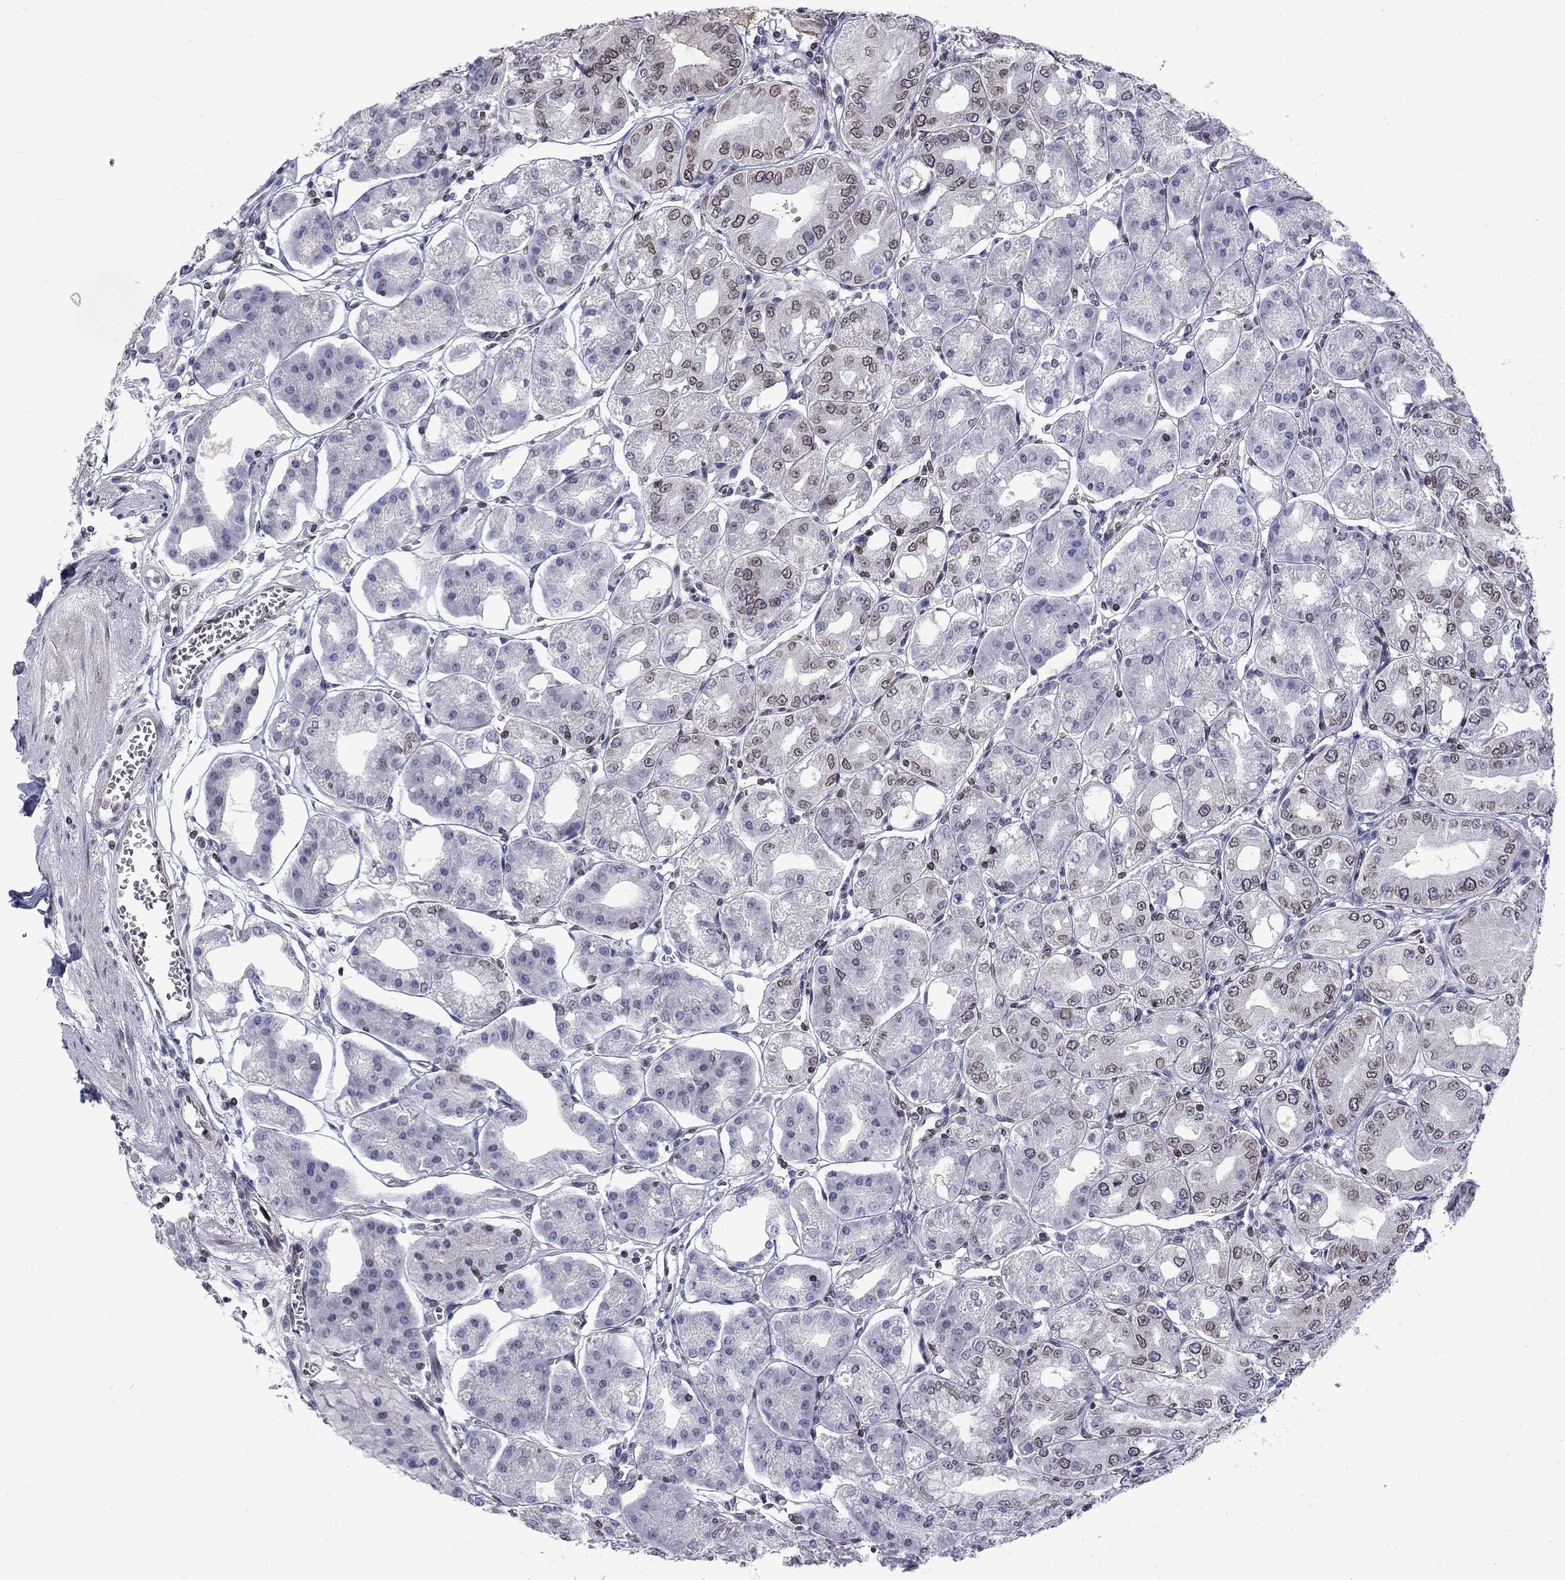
{"staining": {"intensity": "strong", "quantity": "25%-75%", "location": "cytoplasmic/membranous,nuclear"}, "tissue": "stomach", "cell_type": "Glandular cells", "image_type": "normal", "snomed": [{"axis": "morphology", "description": "Normal tissue, NOS"}, {"axis": "topography", "description": "Stomach, lower"}], "caption": "Stomach was stained to show a protein in brown. There is high levels of strong cytoplasmic/membranous,nuclear positivity in approximately 25%-75% of glandular cells. (DAB IHC, brown staining for protein, blue staining for nuclei).", "gene": "SLA", "patient": {"sex": "male", "age": 71}}